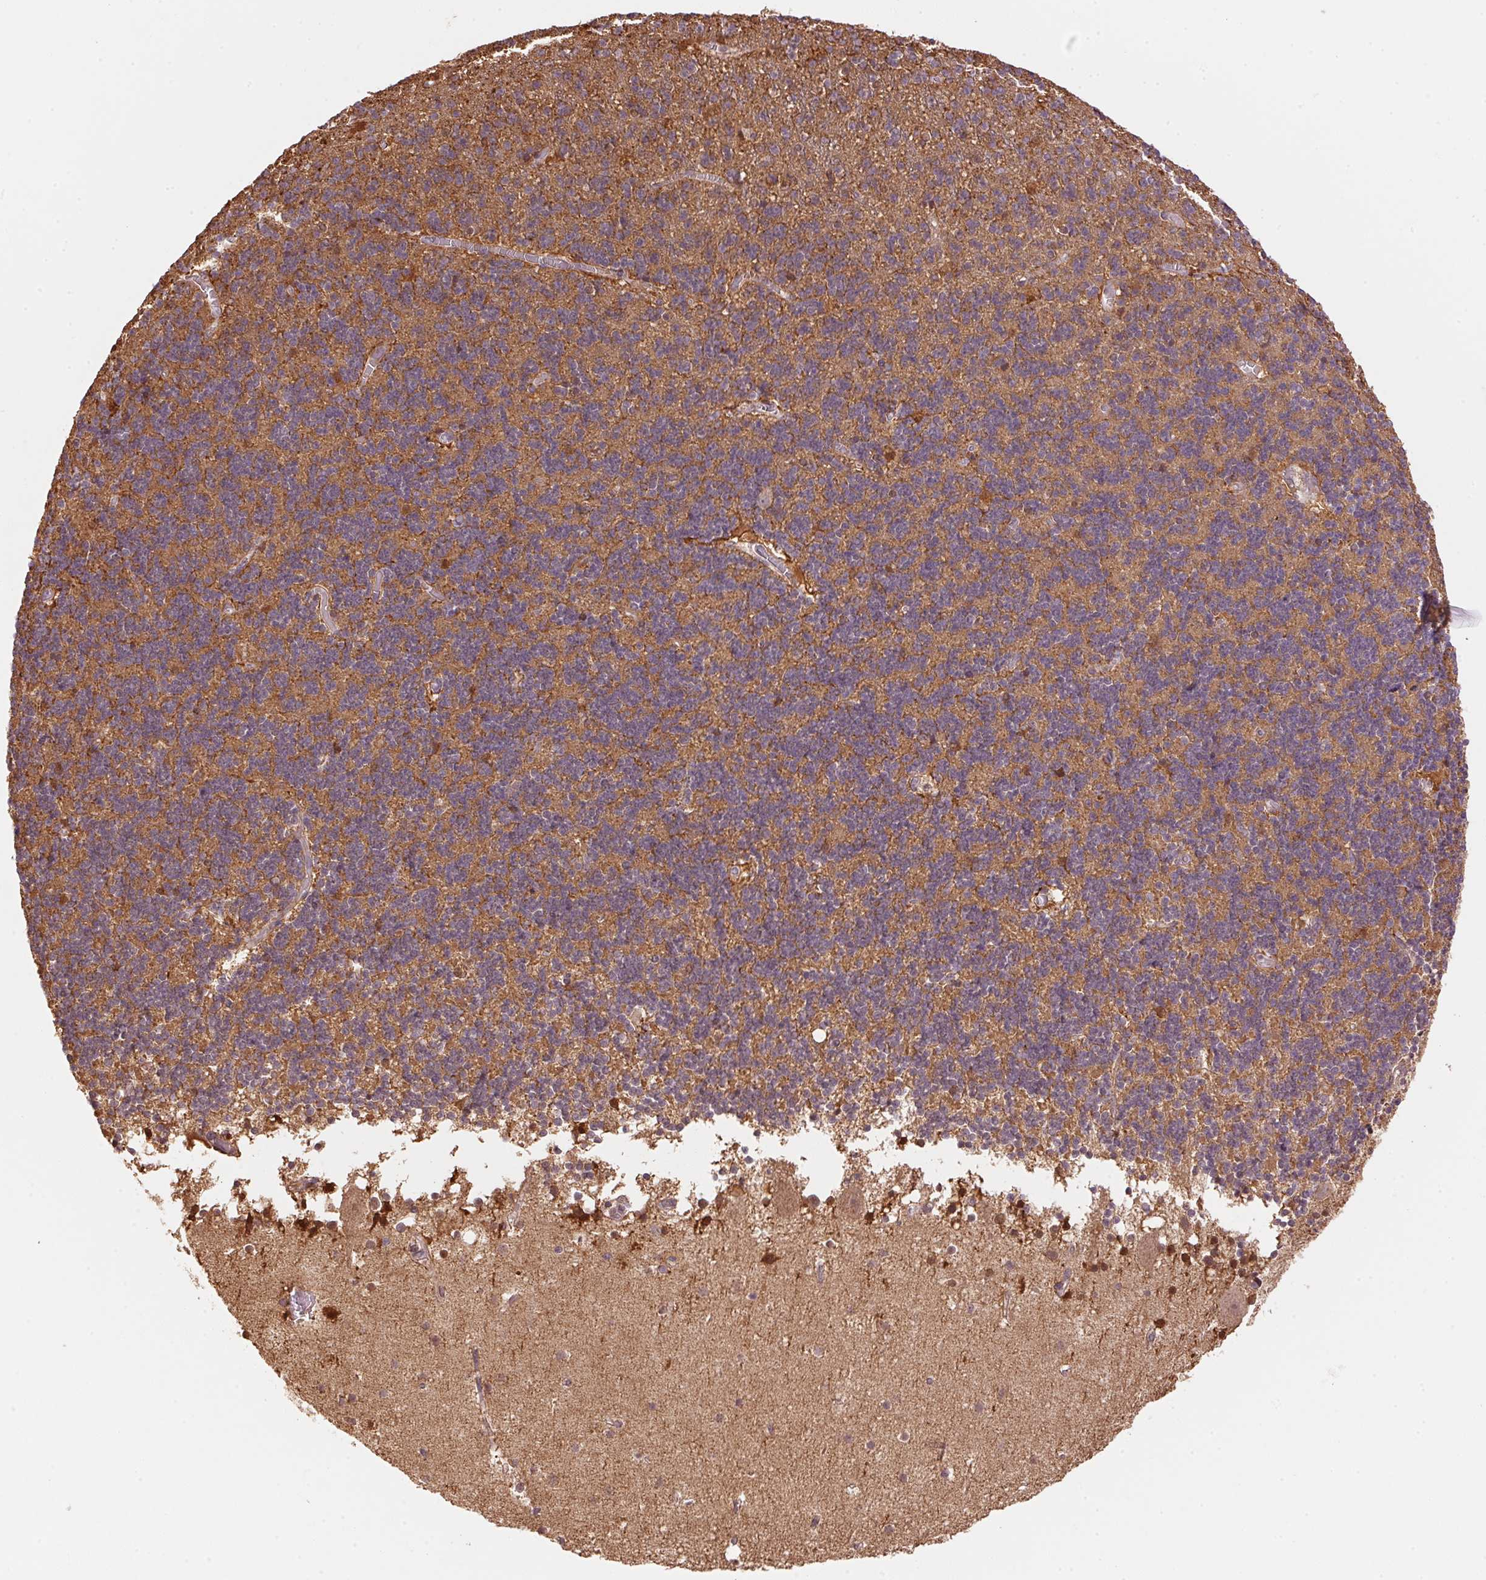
{"staining": {"intensity": "moderate", "quantity": "25%-75%", "location": "cytoplasmic/membranous"}, "tissue": "cerebellum", "cell_type": "Cells in granular layer", "image_type": "normal", "snomed": [{"axis": "morphology", "description": "Normal tissue, NOS"}, {"axis": "topography", "description": "Cerebellum"}], "caption": "Immunohistochemical staining of benign human cerebellum reveals moderate cytoplasmic/membranous protein expression in approximately 25%-75% of cells in granular layer.", "gene": "ARHGAP6", "patient": {"sex": "male", "age": 70}}